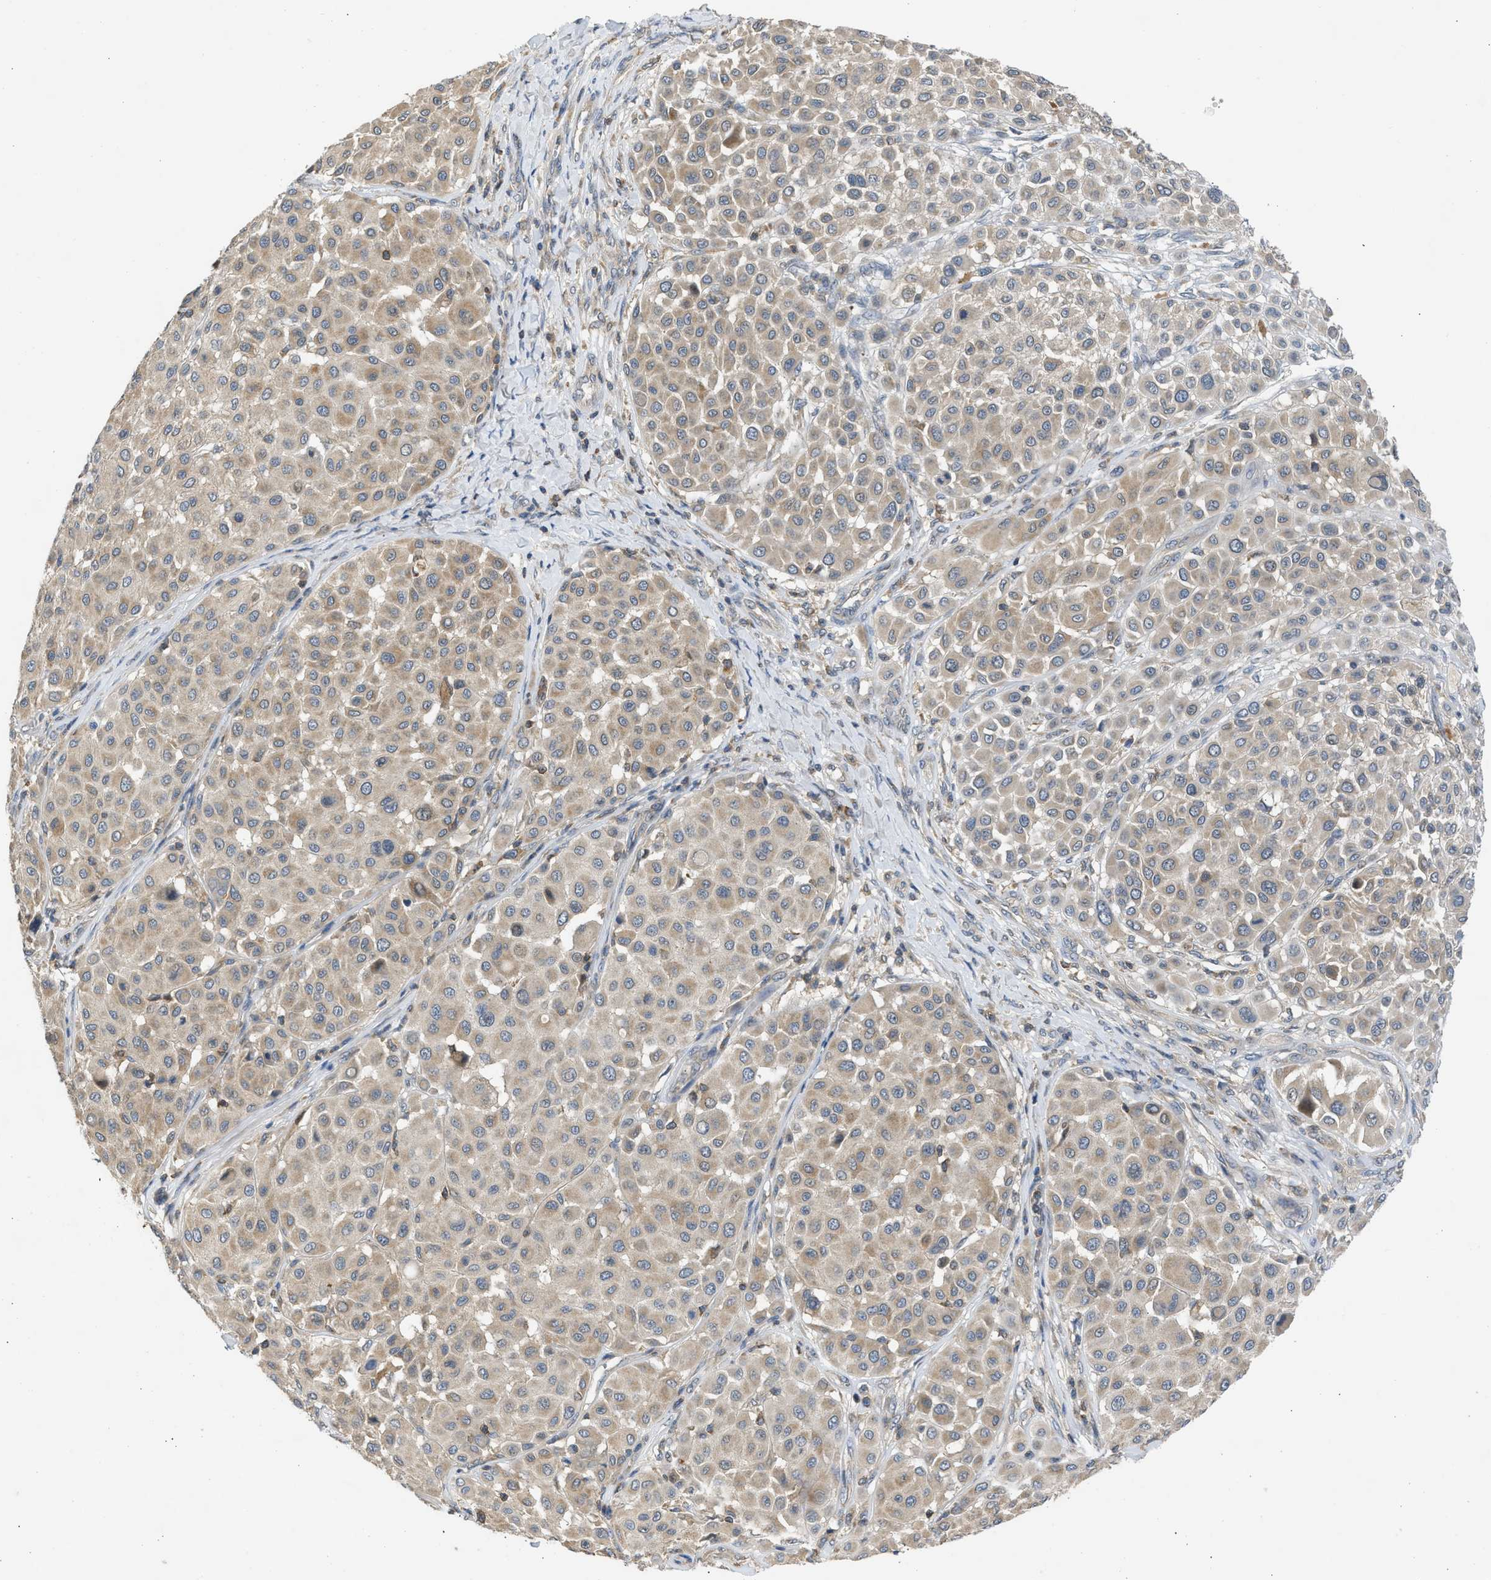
{"staining": {"intensity": "weak", "quantity": ">75%", "location": "cytoplasmic/membranous"}, "tissue": "melanoma", "cell_type": "Tumor cells", "image_type": "cancer", "snomed": [{"axis": "morphology", "description": "Malignant melanoma, Metastatic site"}, {"axis": "topography", "description": "Soft tissue"}], "caption": "Immunohistochemical staining of melanoma reveals low levels of weak cytoplasmic/membranous protein expression in about >75% of tumor cells.", "gene": "CYP1A1", "patient": {"sex": "male", "age": 41}}